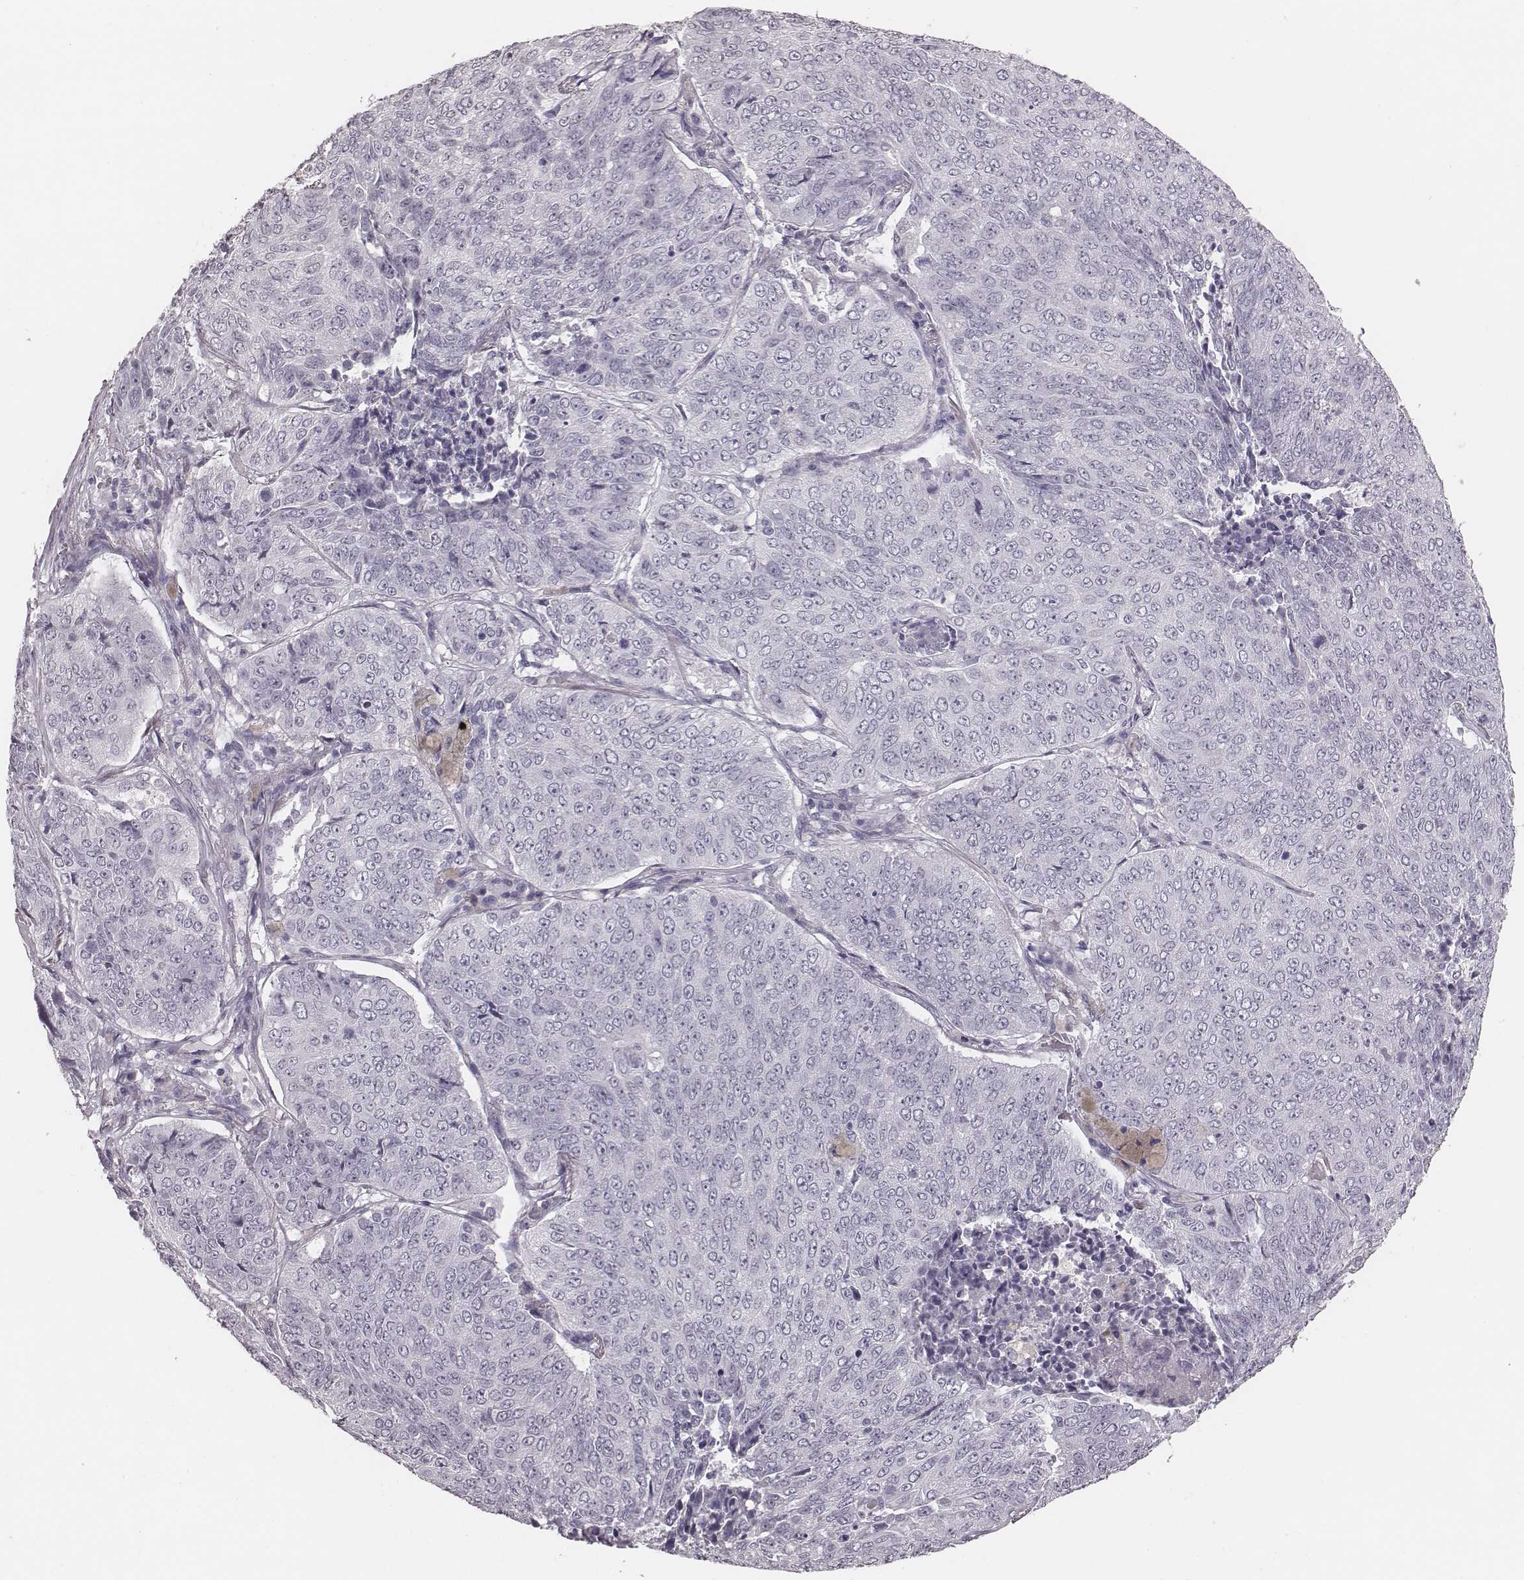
{"staining": {"intensity": "negative", "quantity": "none", "location": "none"}, "tissue": "lung cancer", "cell_type": "Tumor cells", "image_type": "cancer", "snomed": [{"axis": "morphology", "description": "Normal tissue, NOS"}, {"axis": "morphology", "description": "Squamous cell carcinoma, NOS"}, {"axis": "topography", "description": "Bronchus"}, {"axis": "topography", "description": "Lung"}], "caption": "An immunohistochemistry micrograph of squamous cell carcinoma (lung) is shown. There is no staining in tumor cells of squamous cell carcinoma (lung).", "gene": "CSHL1", "patient": {"sex": "male", "age": 64}}